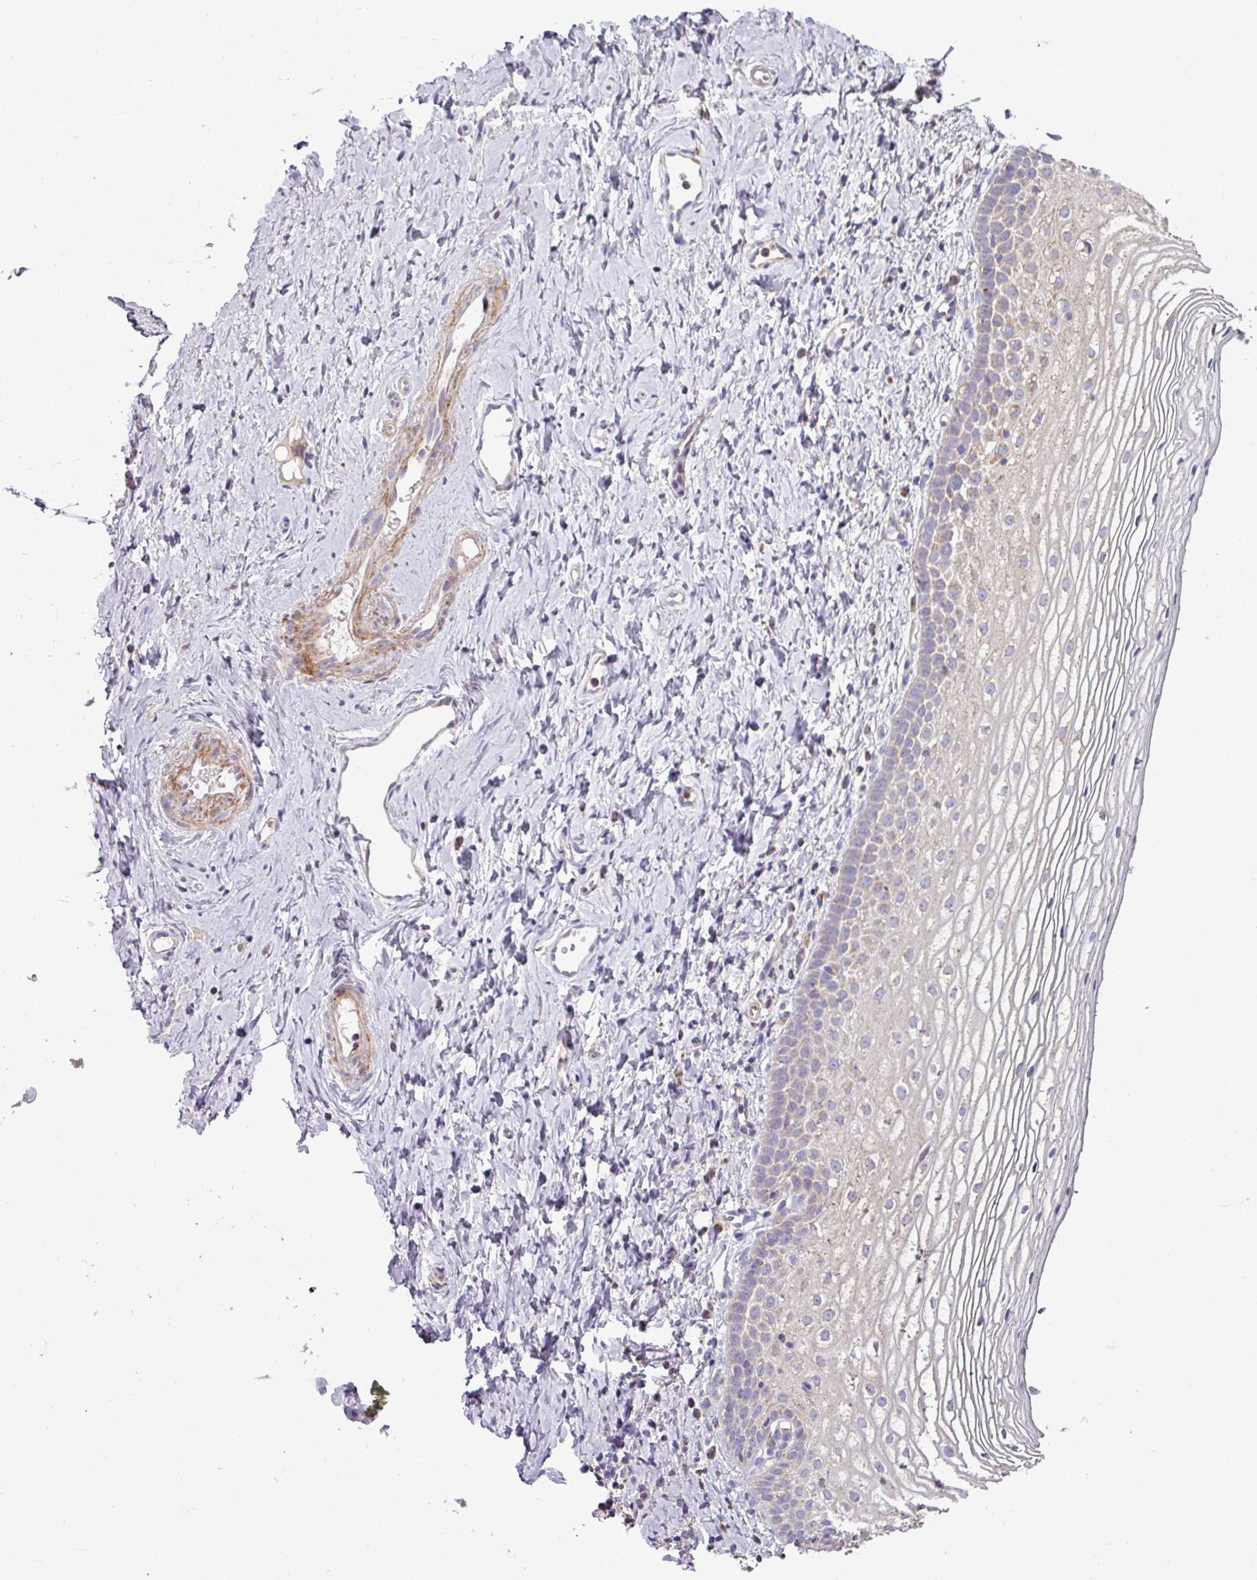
{"staining": {"intensity": "negative", "quantity": "none", "location": "none"}, "tissue": "vagina", "cell_type": "Squamous epithelial cells", "image_type": "normal", "snomed": [{"axis": "morphology", "description": "Normal tissue, NOS"}, {"axis": "topography", "description": "Vagina"}], "caption": "Immunohistochemical staining of benign vagina reveals no significant positivity in squamous epithelial cells.", "gene": "ENSG00000260170", "patient": {"sex": "female", "age": 56}}